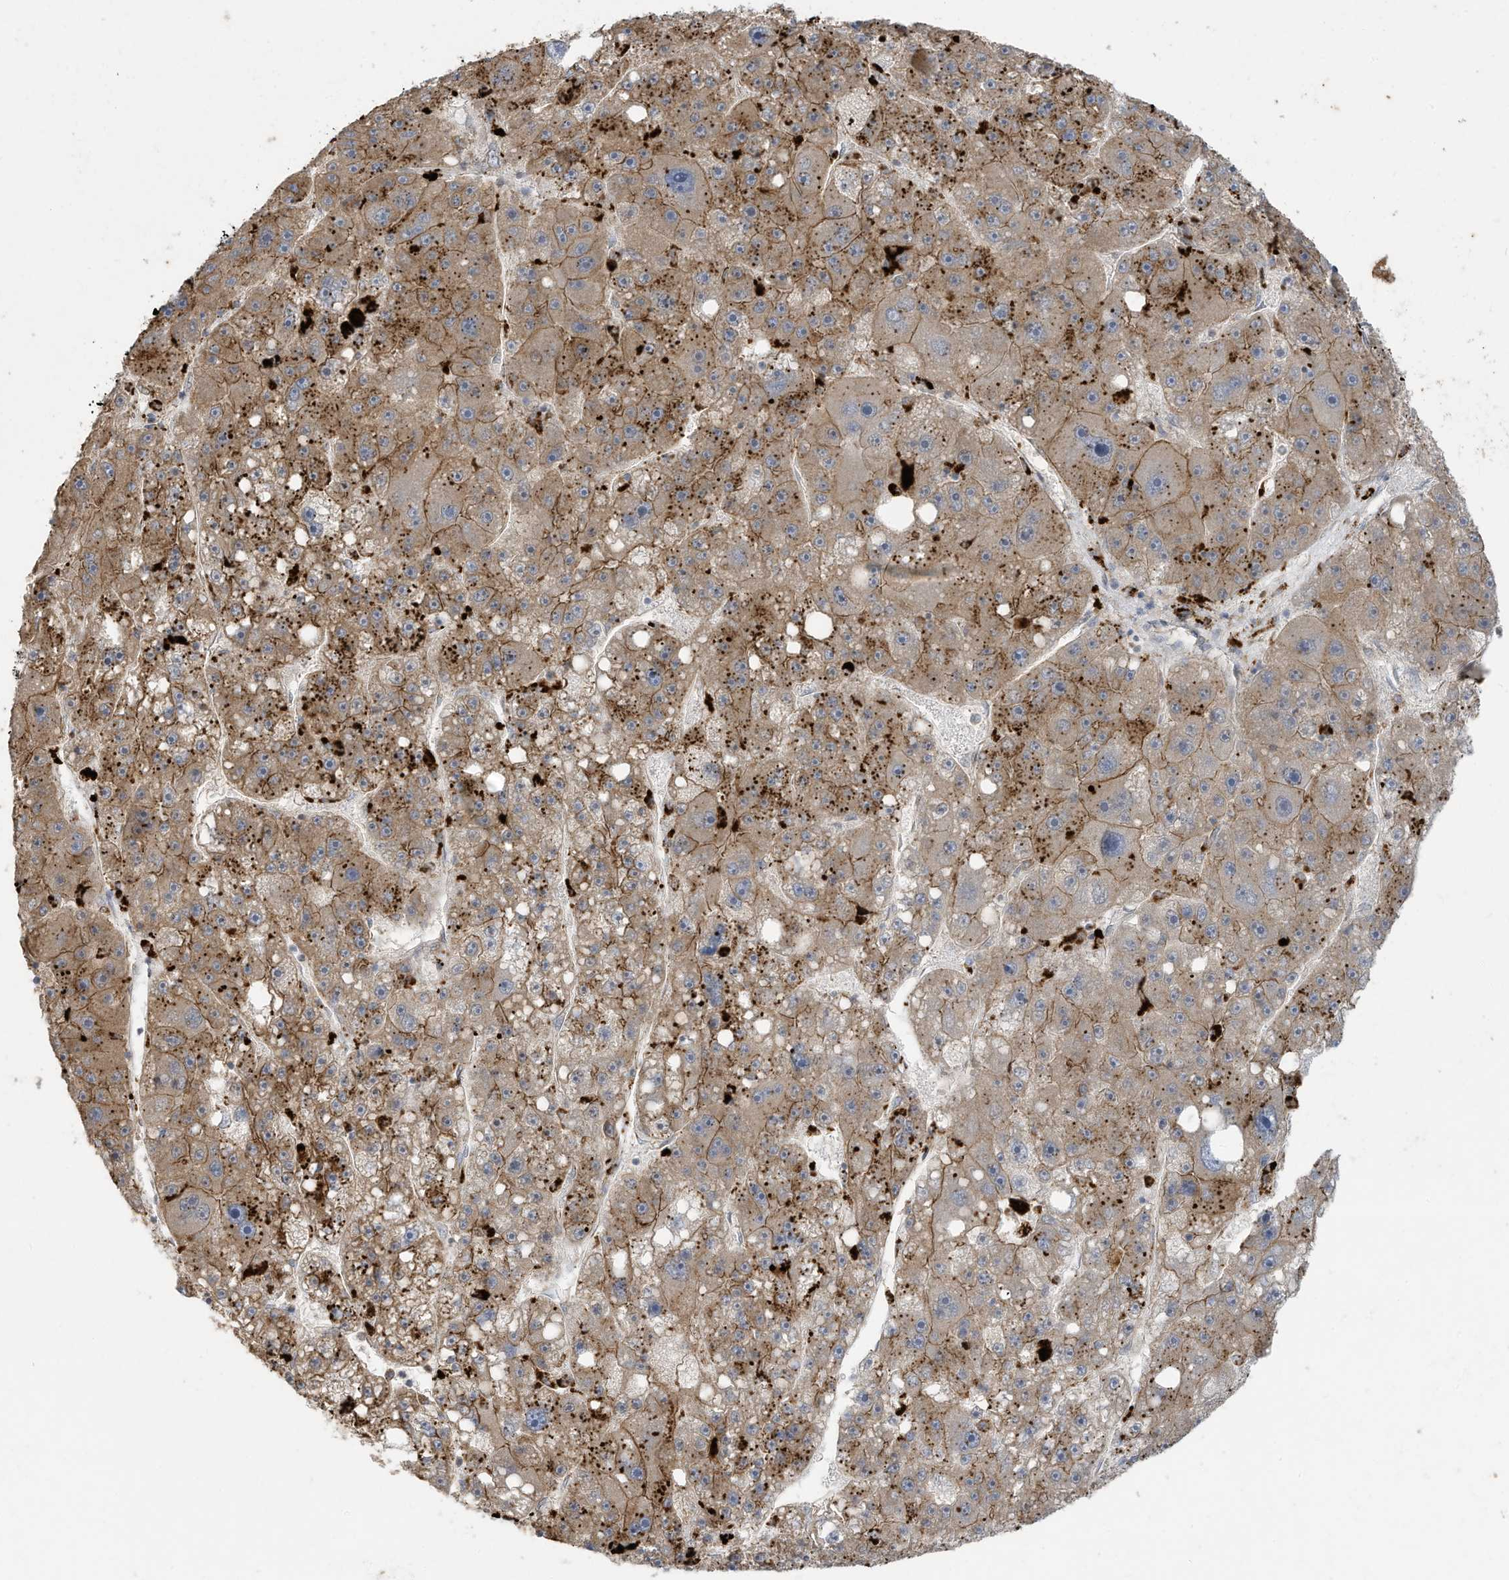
{"staining": {"intensity": "moderate", "quantity": ">75%", "location": "cytoplasmic/membranous"}, "tissue": "liver cancer", "cell_type": "Tumor cells", "image_type": "cancer", "snomed": [{"axis": "morphology", "description": "Carcinoma, Hepatocellular, NOS"}, {"axis": "topography", "description": "Liver"}], "caption": "Protein expression analysis of human liver cancer (hepatocellular carcinoma) reveals moderate cytoplasmic/membranous expression in about >75% of tumor cells.", "gene": "C2orf74", "patient": {"sex": "female", "age": 61}}